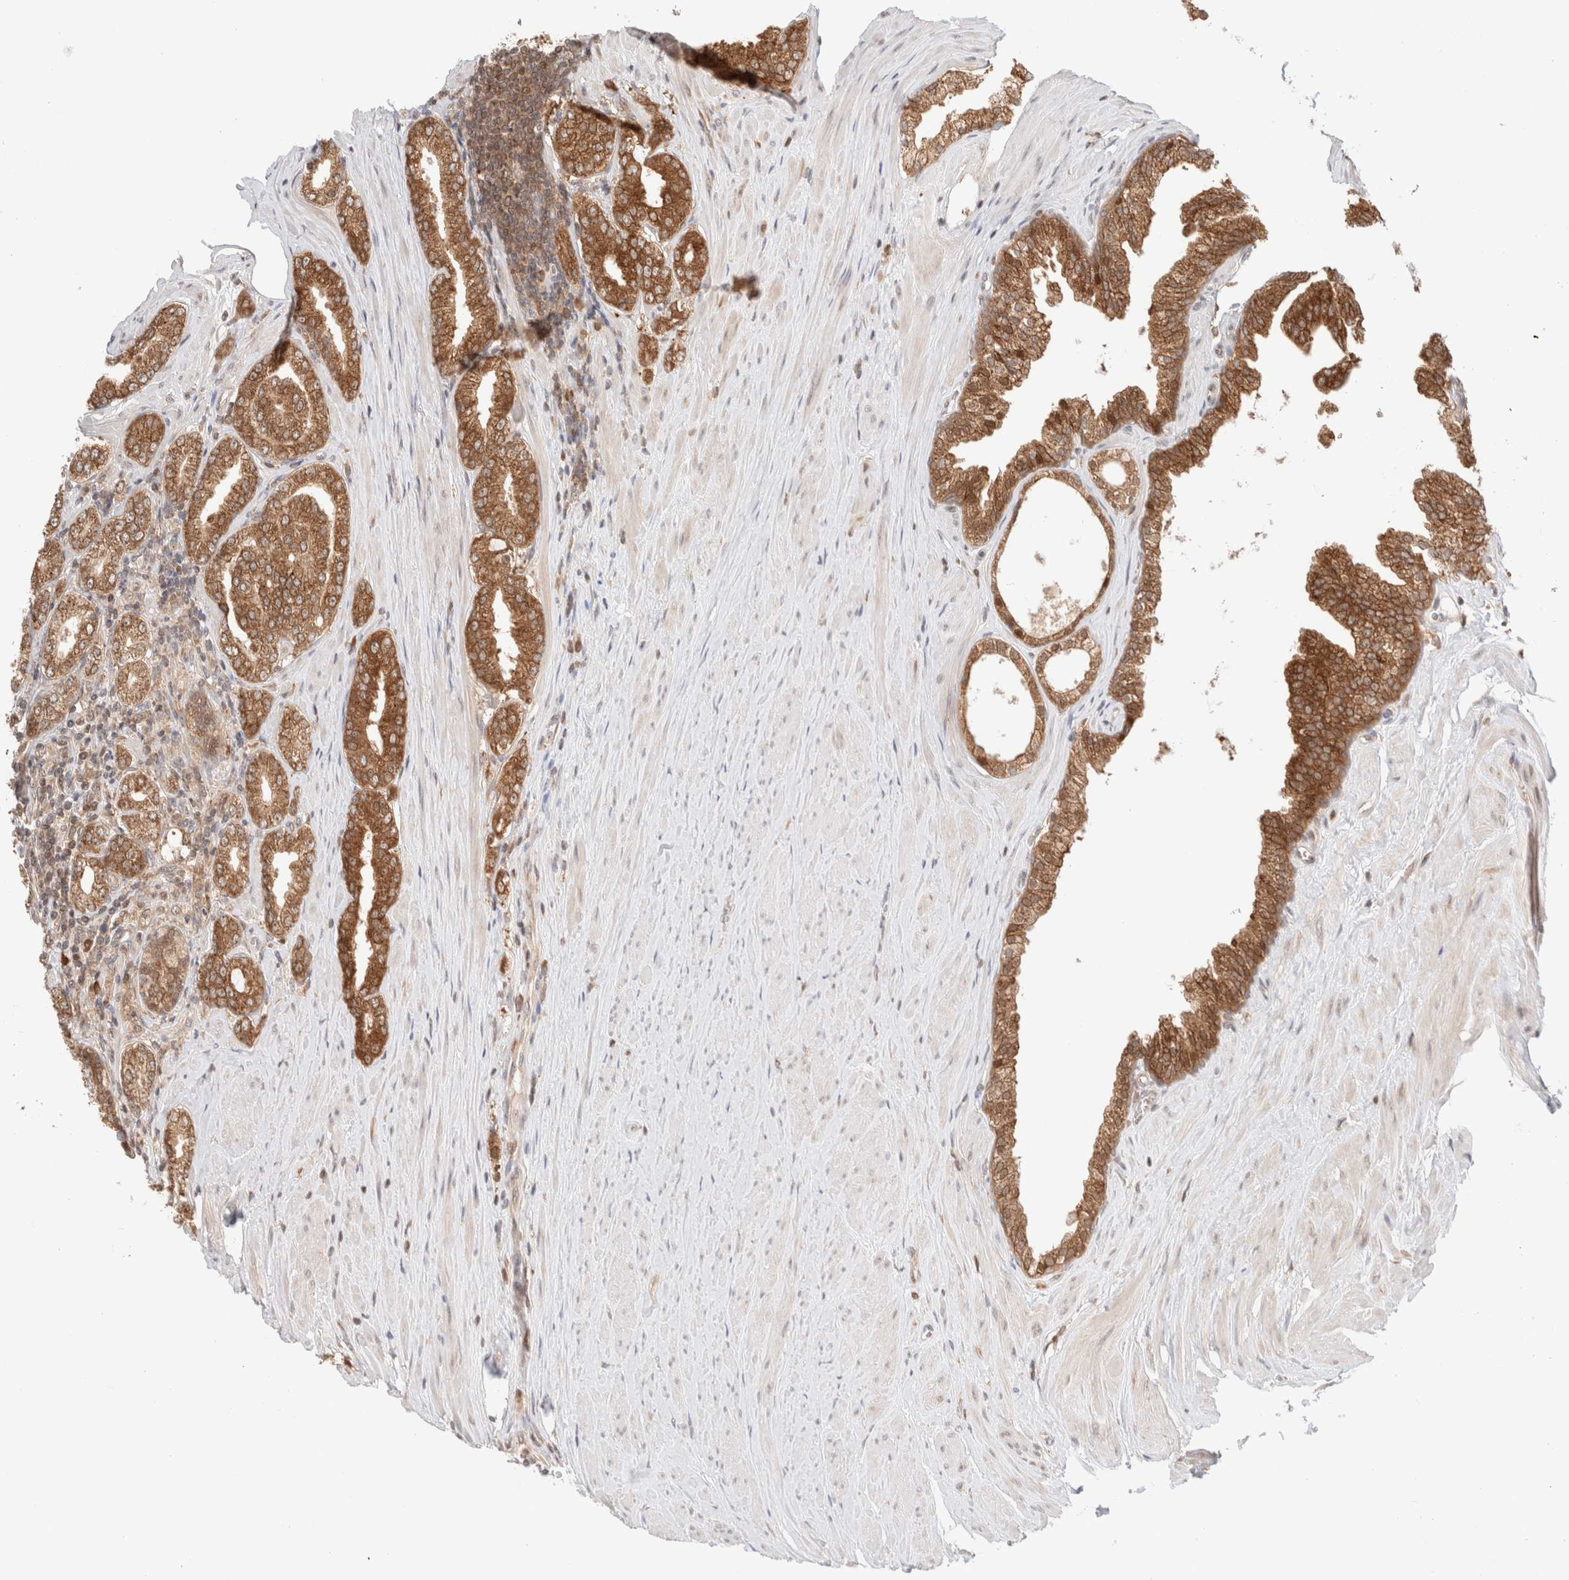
{"staining": {"intensity": "moderate", "quantity": ">75%", "location": "cytoplasmic/membranous"}, "tissue": "prostate cancer", "cell_type": "Tumor cells", "image_type": "cancer", "snomed": [{"axis": "morphology", "description": "Adenocarcinoma, Low grade"}, {"axis": "topography", "description": "Prostate"}], "caption": "DAB (3,3'-diaminobenzidine) immunohistochemical staining of prostate cancer (adenocarcinoma (low-grade)) displays moderate cytoplasmic/membranous protein positivity in approximately >75% of tumor cells. Nuclei are stained in blue.", "gene": "XKR4", "patient": {"sex": "male", "age": 62}}